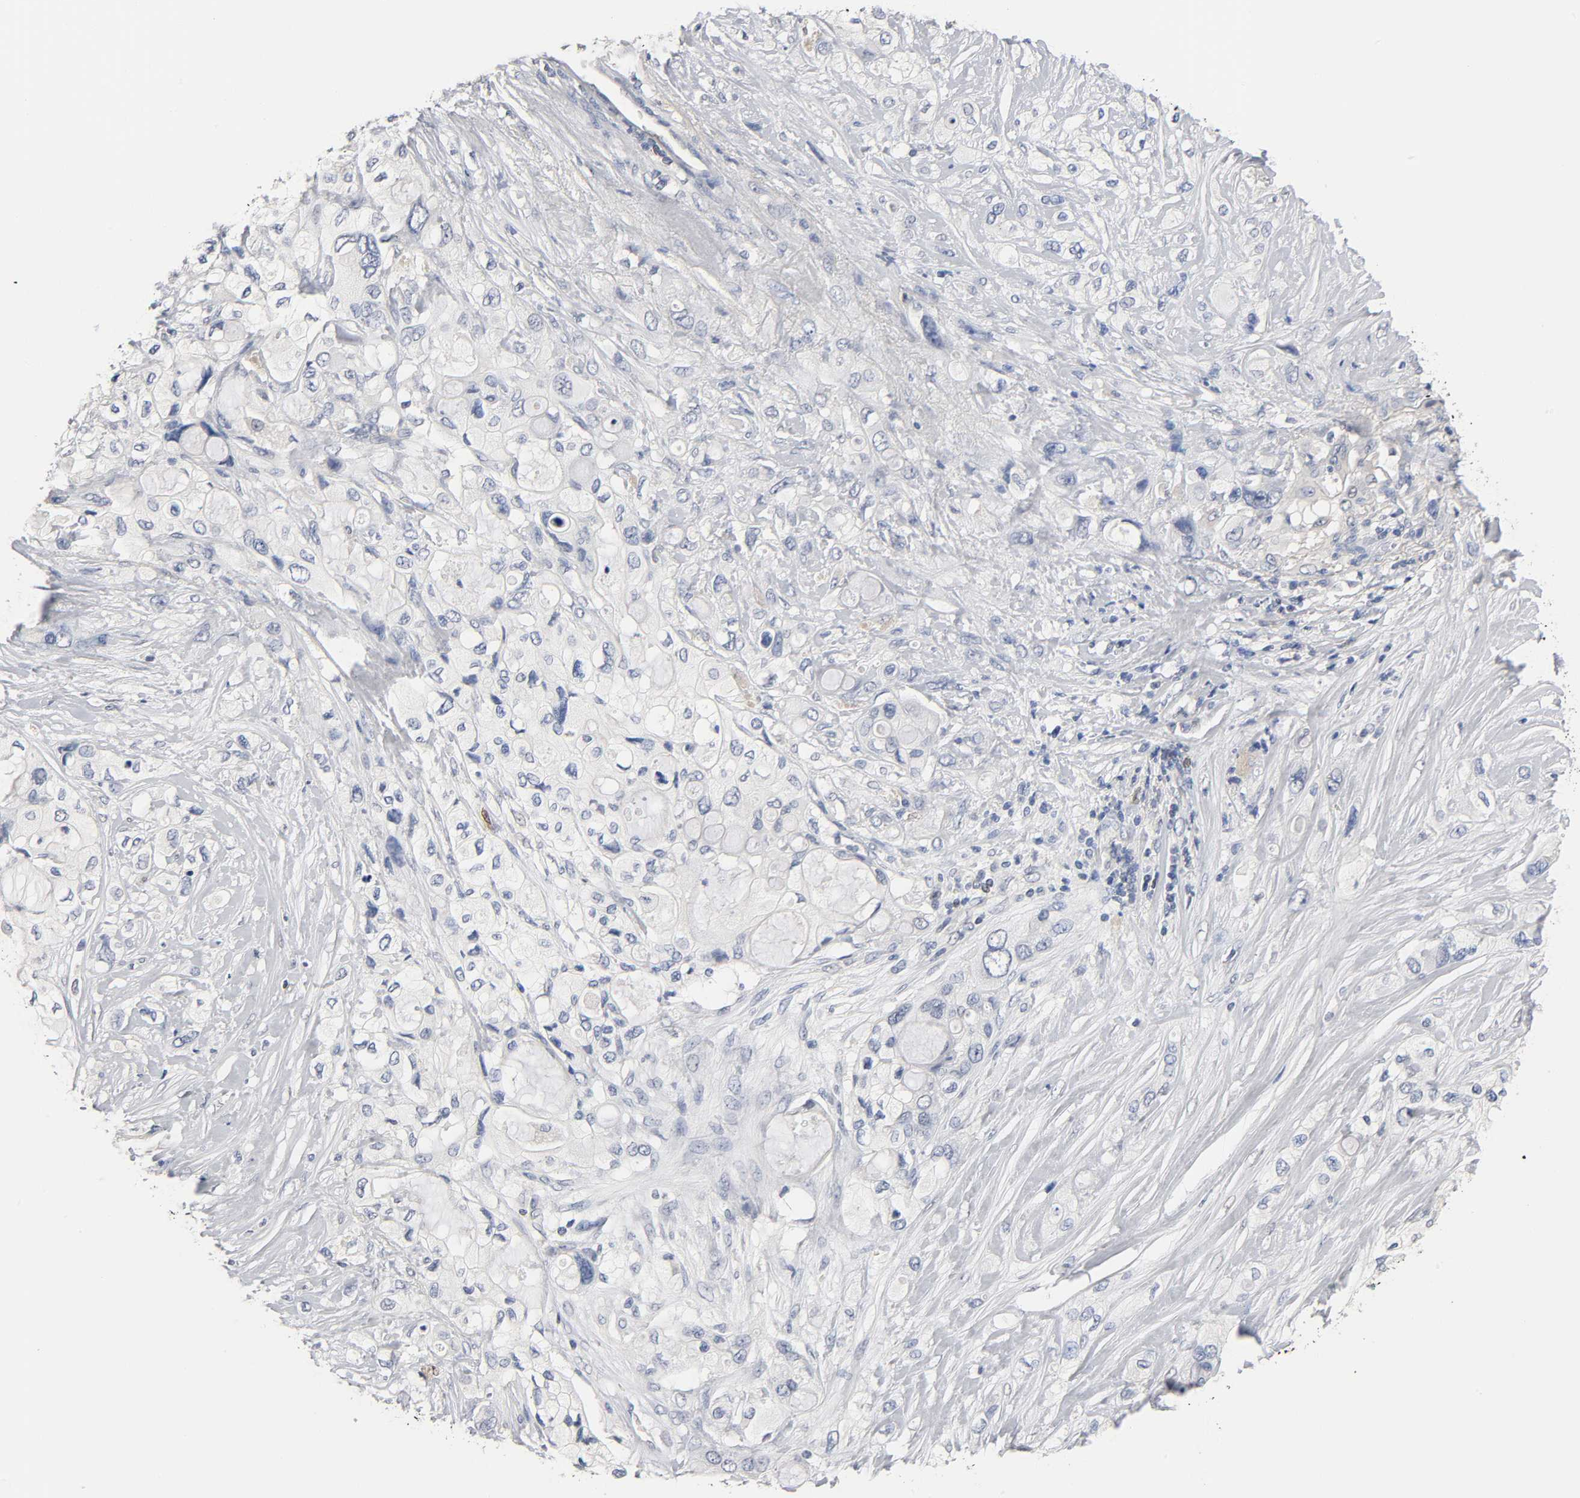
{"staining": {"intensity": "negative", "quantity": "none", "location": "none"}, "tissue": "pancreatic cancer", "cell_type": "Tumor cells", "image_type": "cancer", "snomed": [{"axis": "morphology", "description": "Adenocarcinoma, NOS"}, {"axis": "topography", "description": "Pancreas"}], "caption": "Tumor cells are negative for brown protein staining in pancreatic cancer.", "gene": "NFATC1", "patient": {"sex": "female", "age": 59}}